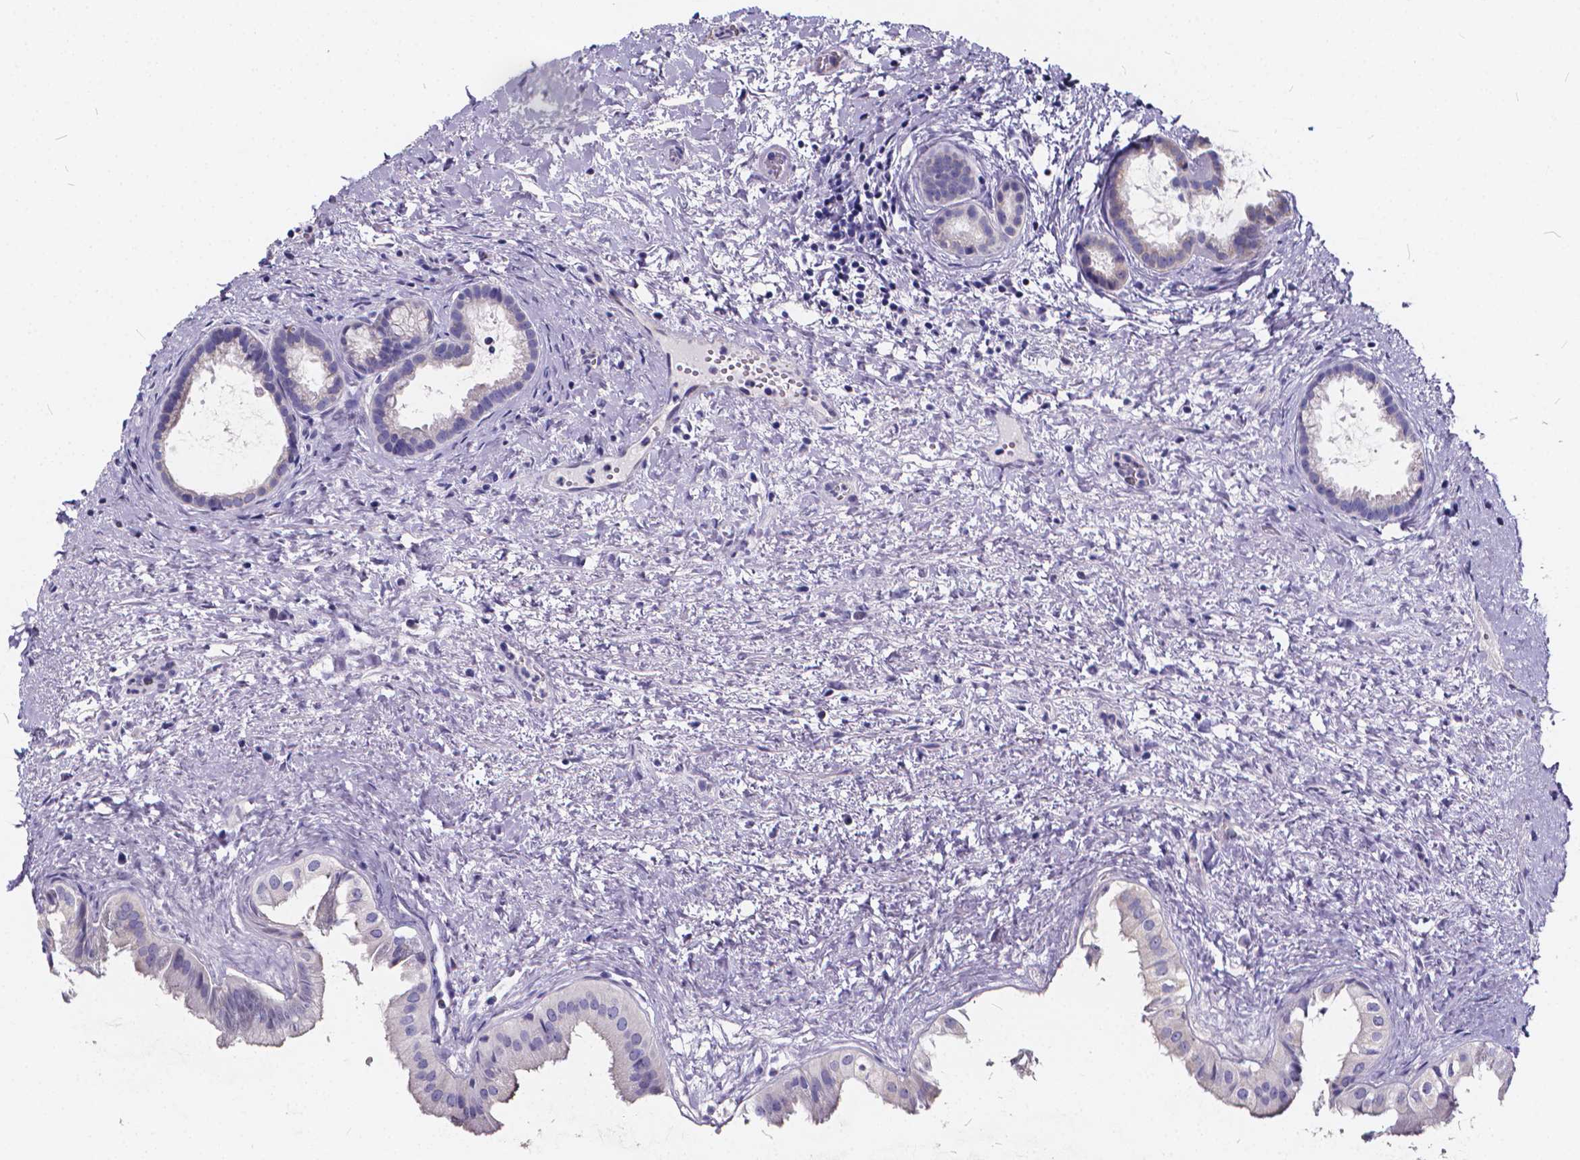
{"staining": {"intensity": "negative", "quantity": "none", "location": "none"}, "tissue": "gallbladder", "cell_type": "Glandular cells", "image_type": "normal", "snomed": [{"axis": "morphology", "description": "Normal tissue, NOS"}, {"axis": "topography", "description": "Gallbladder"}], "caption": "DAB immunohistochemical staining of normal human gallbladder displays no significant expression in glandular cells.", "gene": "SPEF2", "patient": {"sex": "male", "age": 70}}